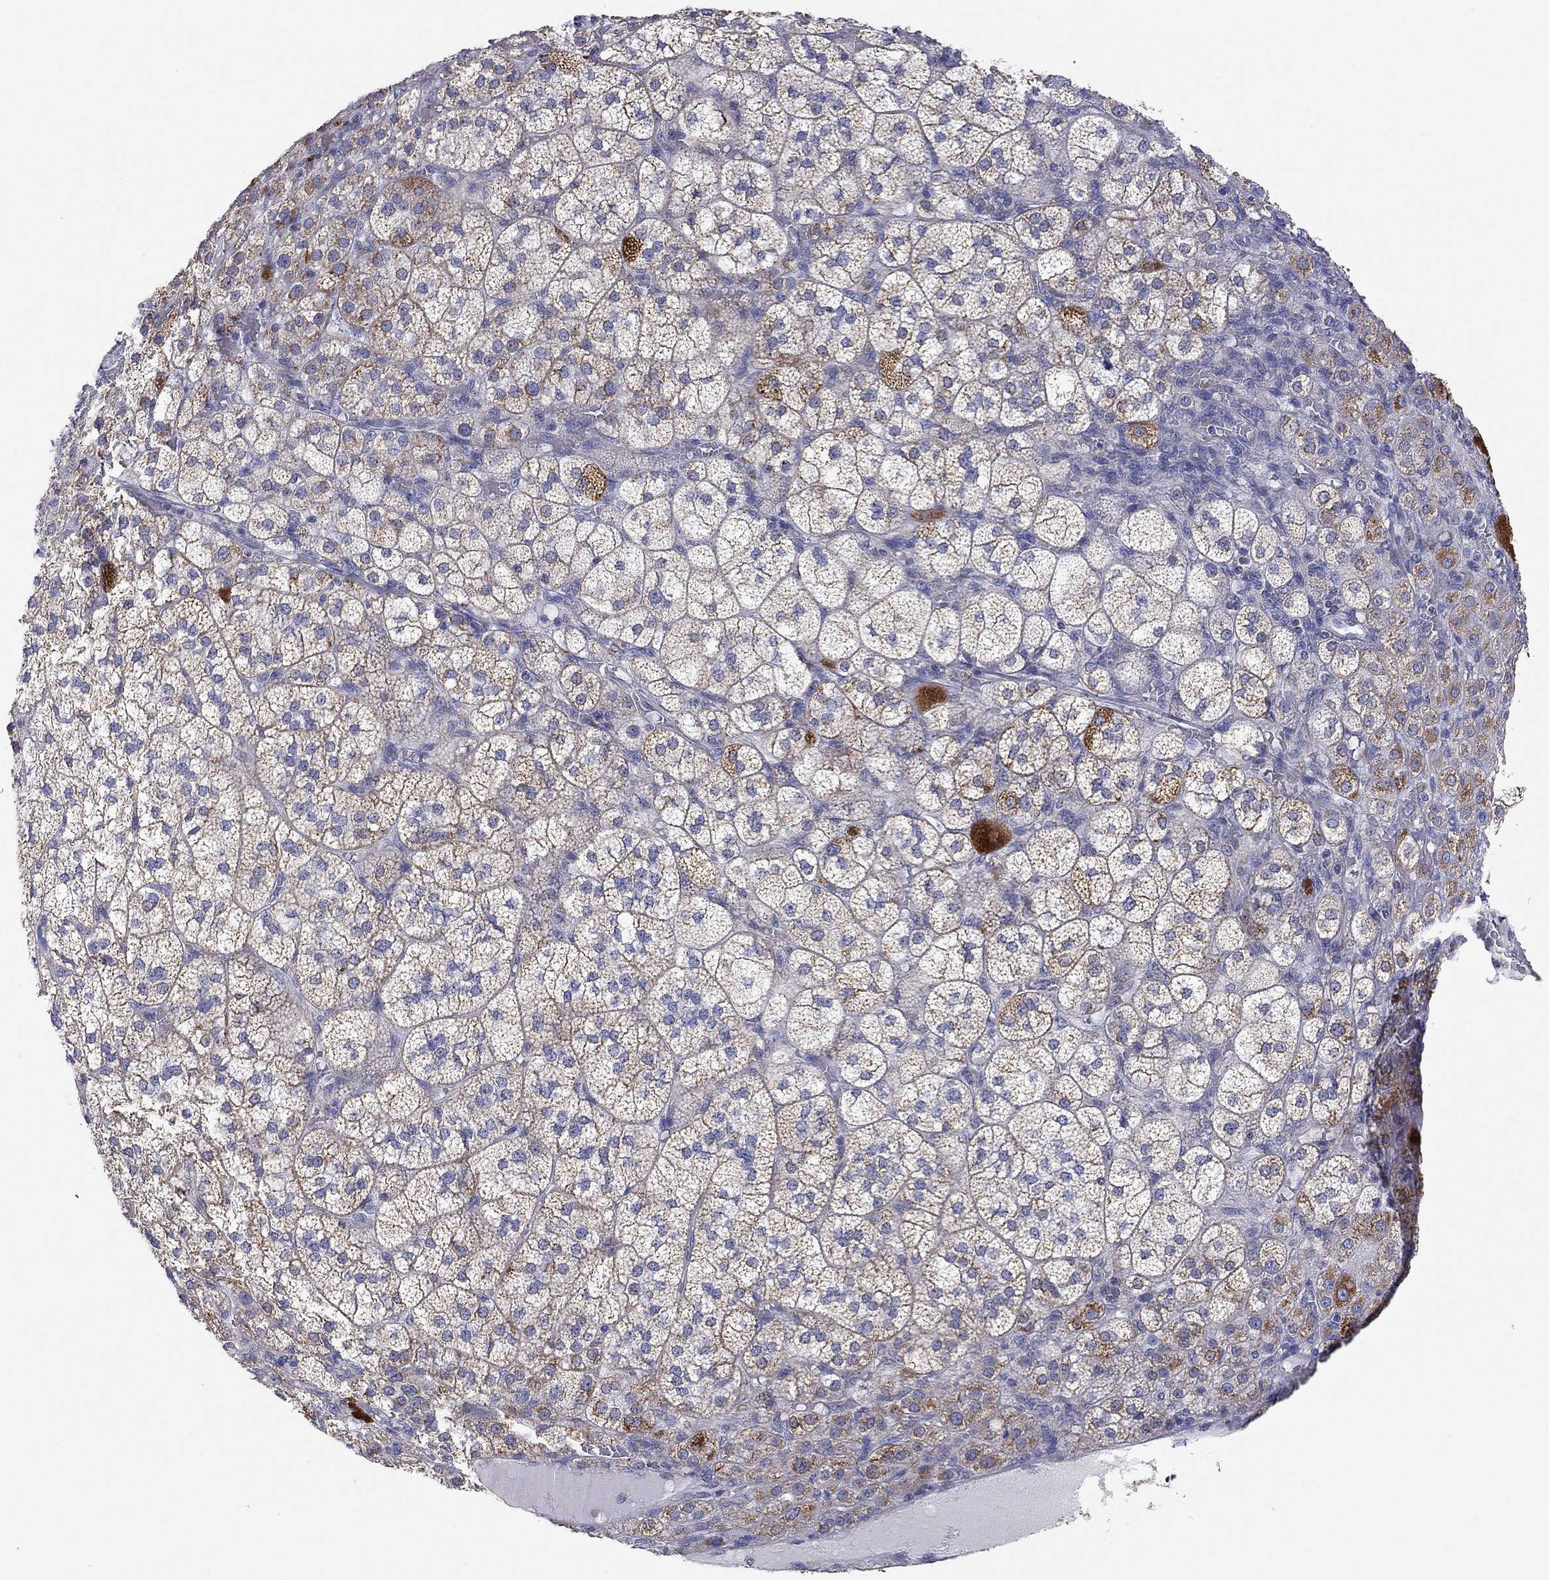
{"staining": {"intensity": "strong", "quantity": "<25%", "location": "cytoplasmic/membranous"}, "tissue": "adrenal gland", "cell_type": "Glandular cells", "image_type": "normal", "snomed": [{"axis": "morphology", "description": "Normal tissue, NOS"}, {"axis": "topography", "description": "Adrenal gland"}], "caption": "Immunohistochemical staining of benign adrenal gland exhibits <25% levels of strong cytoplasmic/membranous protein expression in approximately <25% of glandular cells. (DAB (3,3'-diaminobenzidine) IHC with brightfield microscopy, high magnification).", "gene": "RCAN1", "patient": {"sex": "female", "age": 60}}